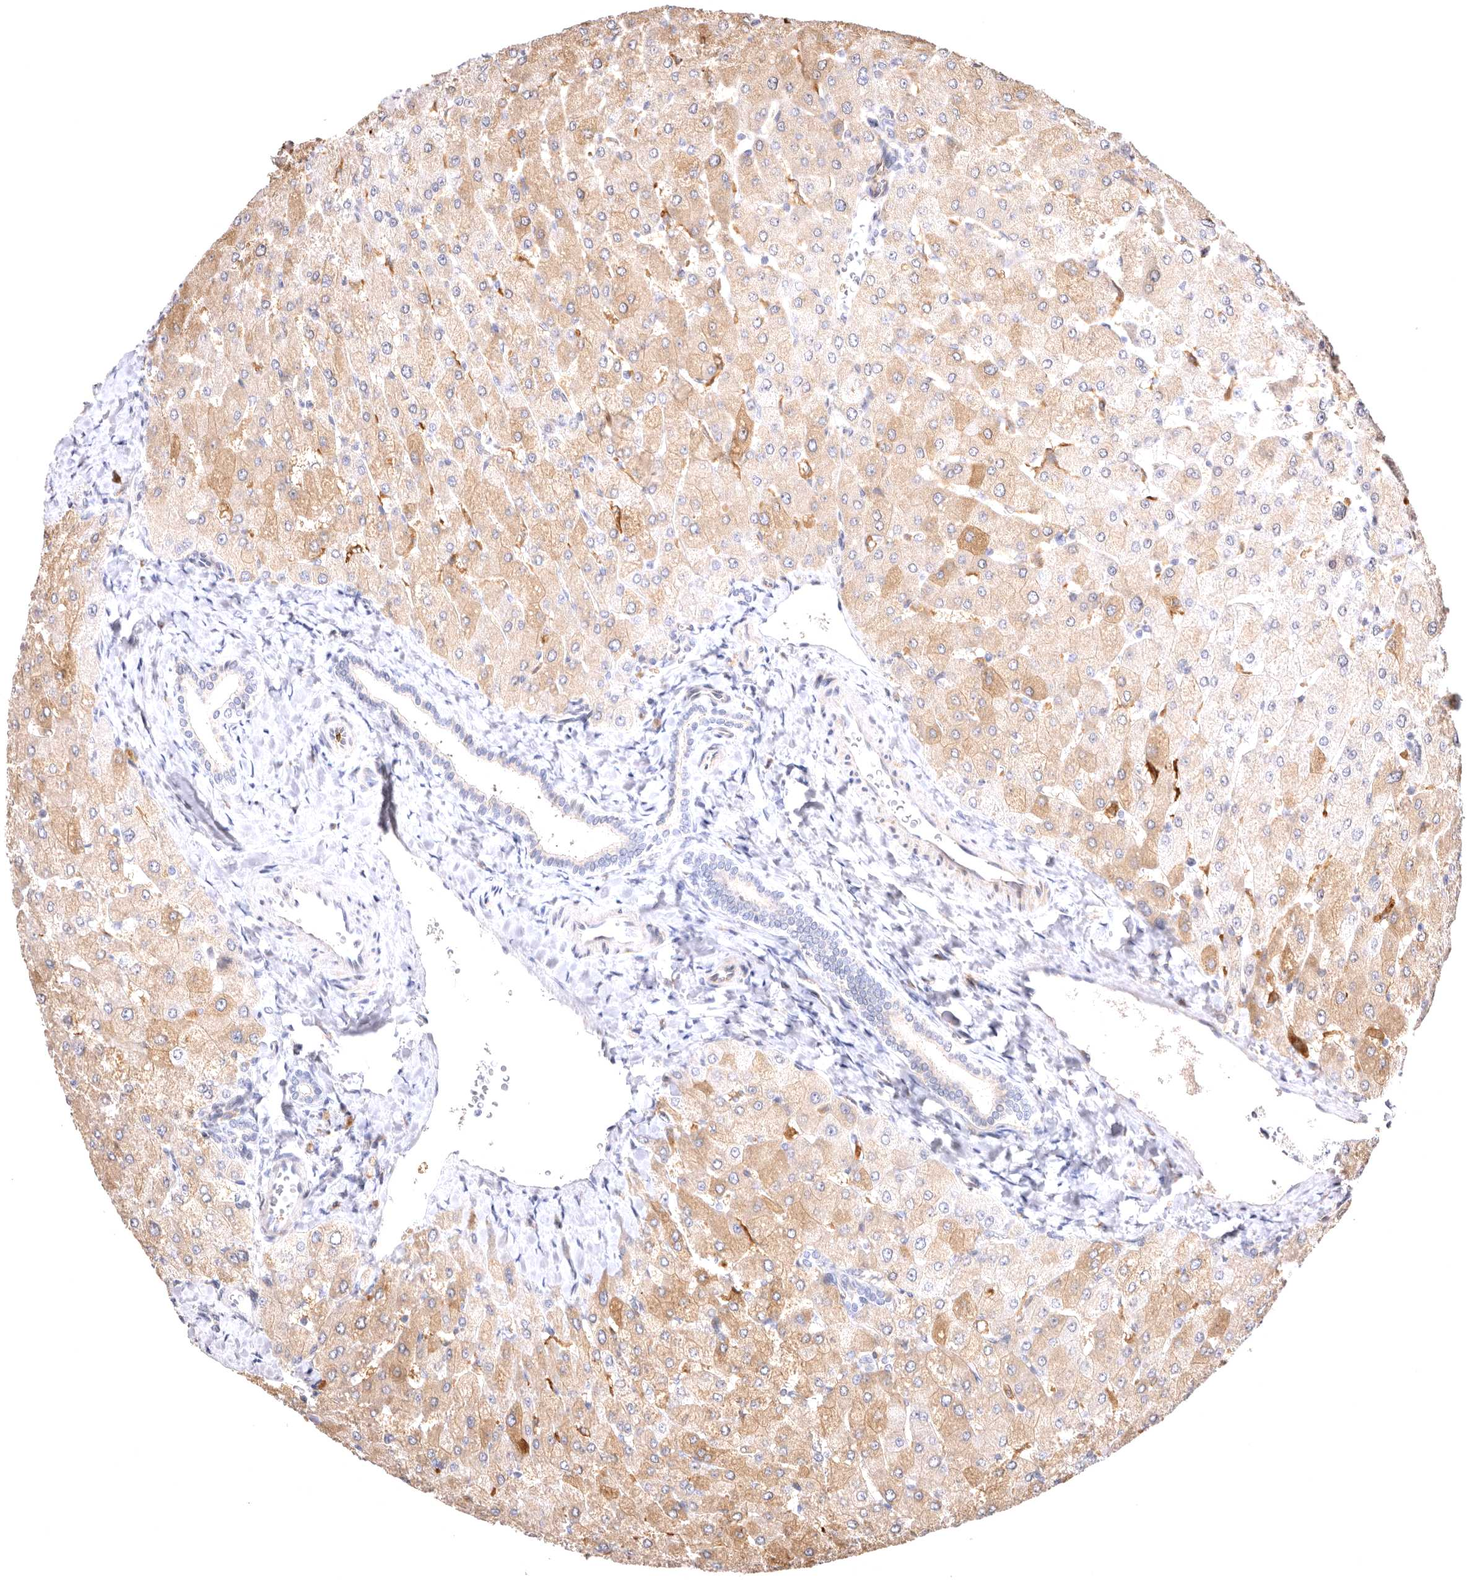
{"staining": {"intensity": "negative", "quantity": "none", "location": "none"}, "tissue": "liver", "cell_type": "Cholangiocytes", "image_type": "normal", "snomed": [{"axis": "morphology", "description": "Normal tissue, NOS"}, {"axis": "topography", "description": "Liver"}], "caption": "This is a image of IHC staining of unremarkable liver, which shows no expression in cholangiocytes.", "gene": "VPS45", "patient": {"sex": "male", "age": 55}}